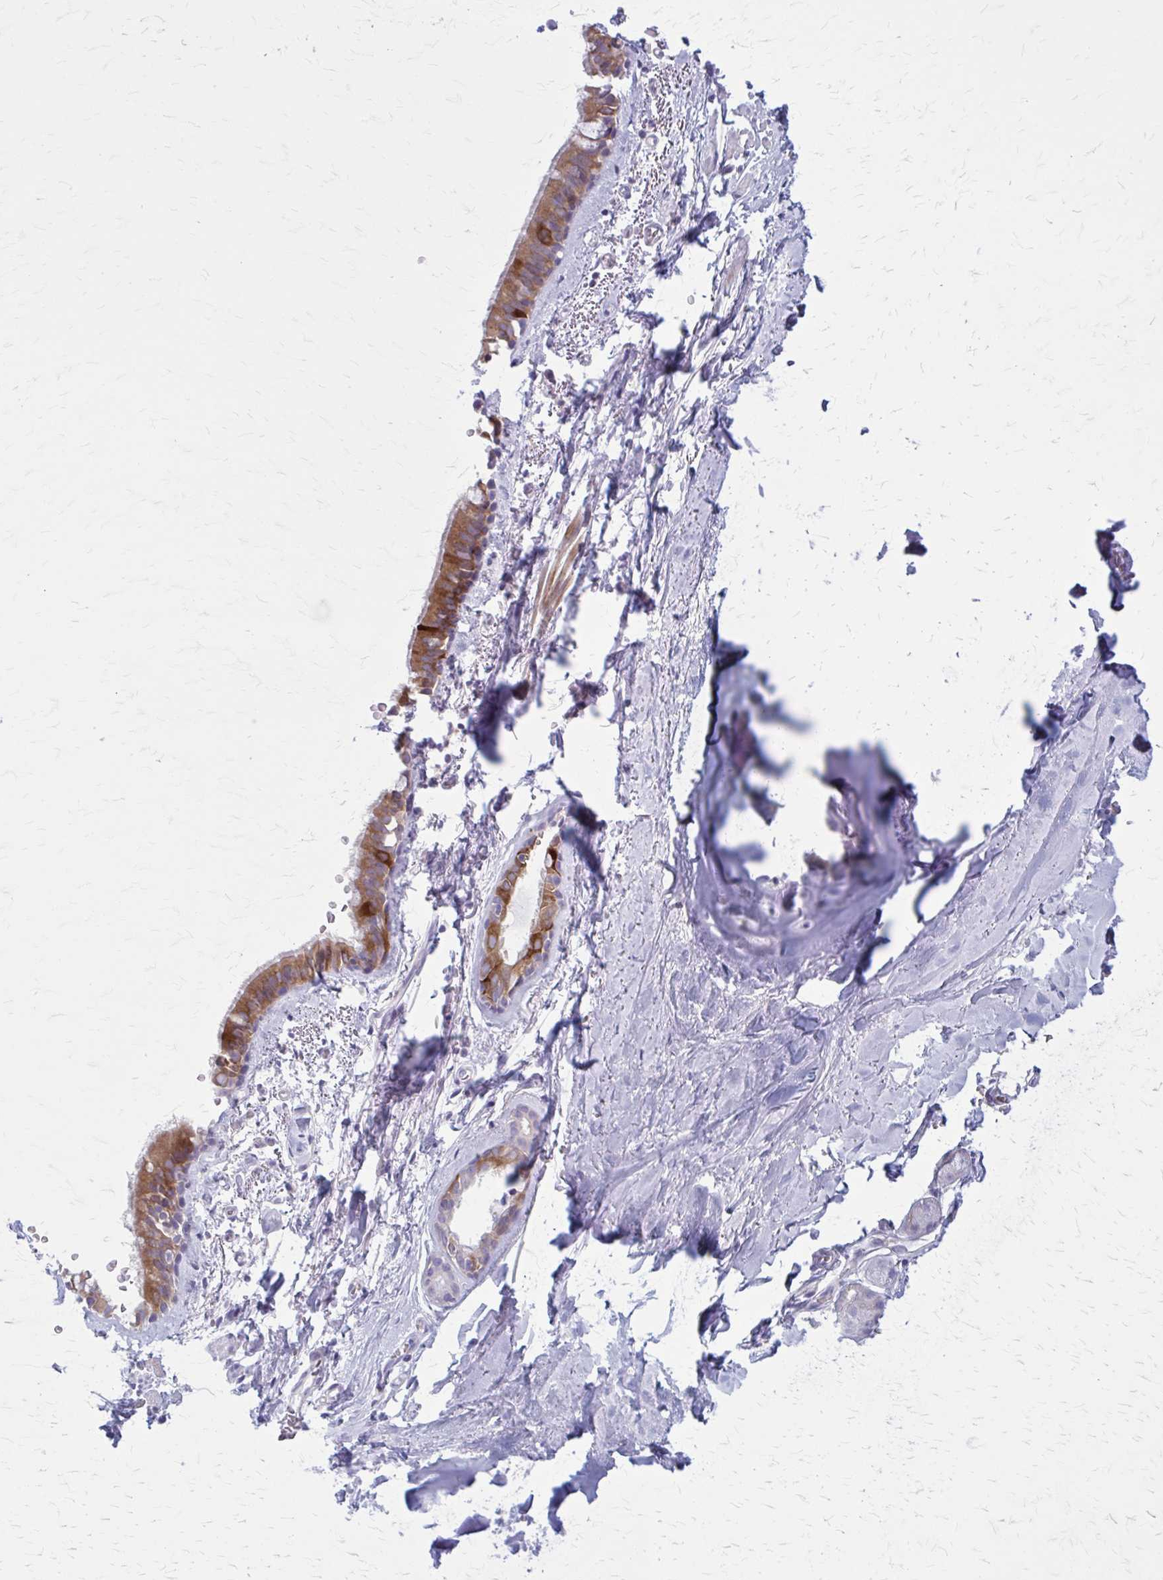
{"staining": {"intensity": "negative", "quantity": "none", "location": "none"}, "tissue": "soft tissue", "cell_type": "Chondrocytes", "image_type": "normal", "snomed": [{"axis": "morphology", "description": "Normal tissue, NOS"}, {"axis": "topography", "description": "Cartilage tissue"}, {"axis": "topography", "description": "Bronchus"}, {"axis": "topography", "description": "Peripheral nerve tissue"}], "caption": "Immunohistochemical staining of unremarkable human soft tissue exhibits no significant positivity in chondrocytes.", "gene": "PITPNM1", "patient": {"sex": "male", "age": 67}}